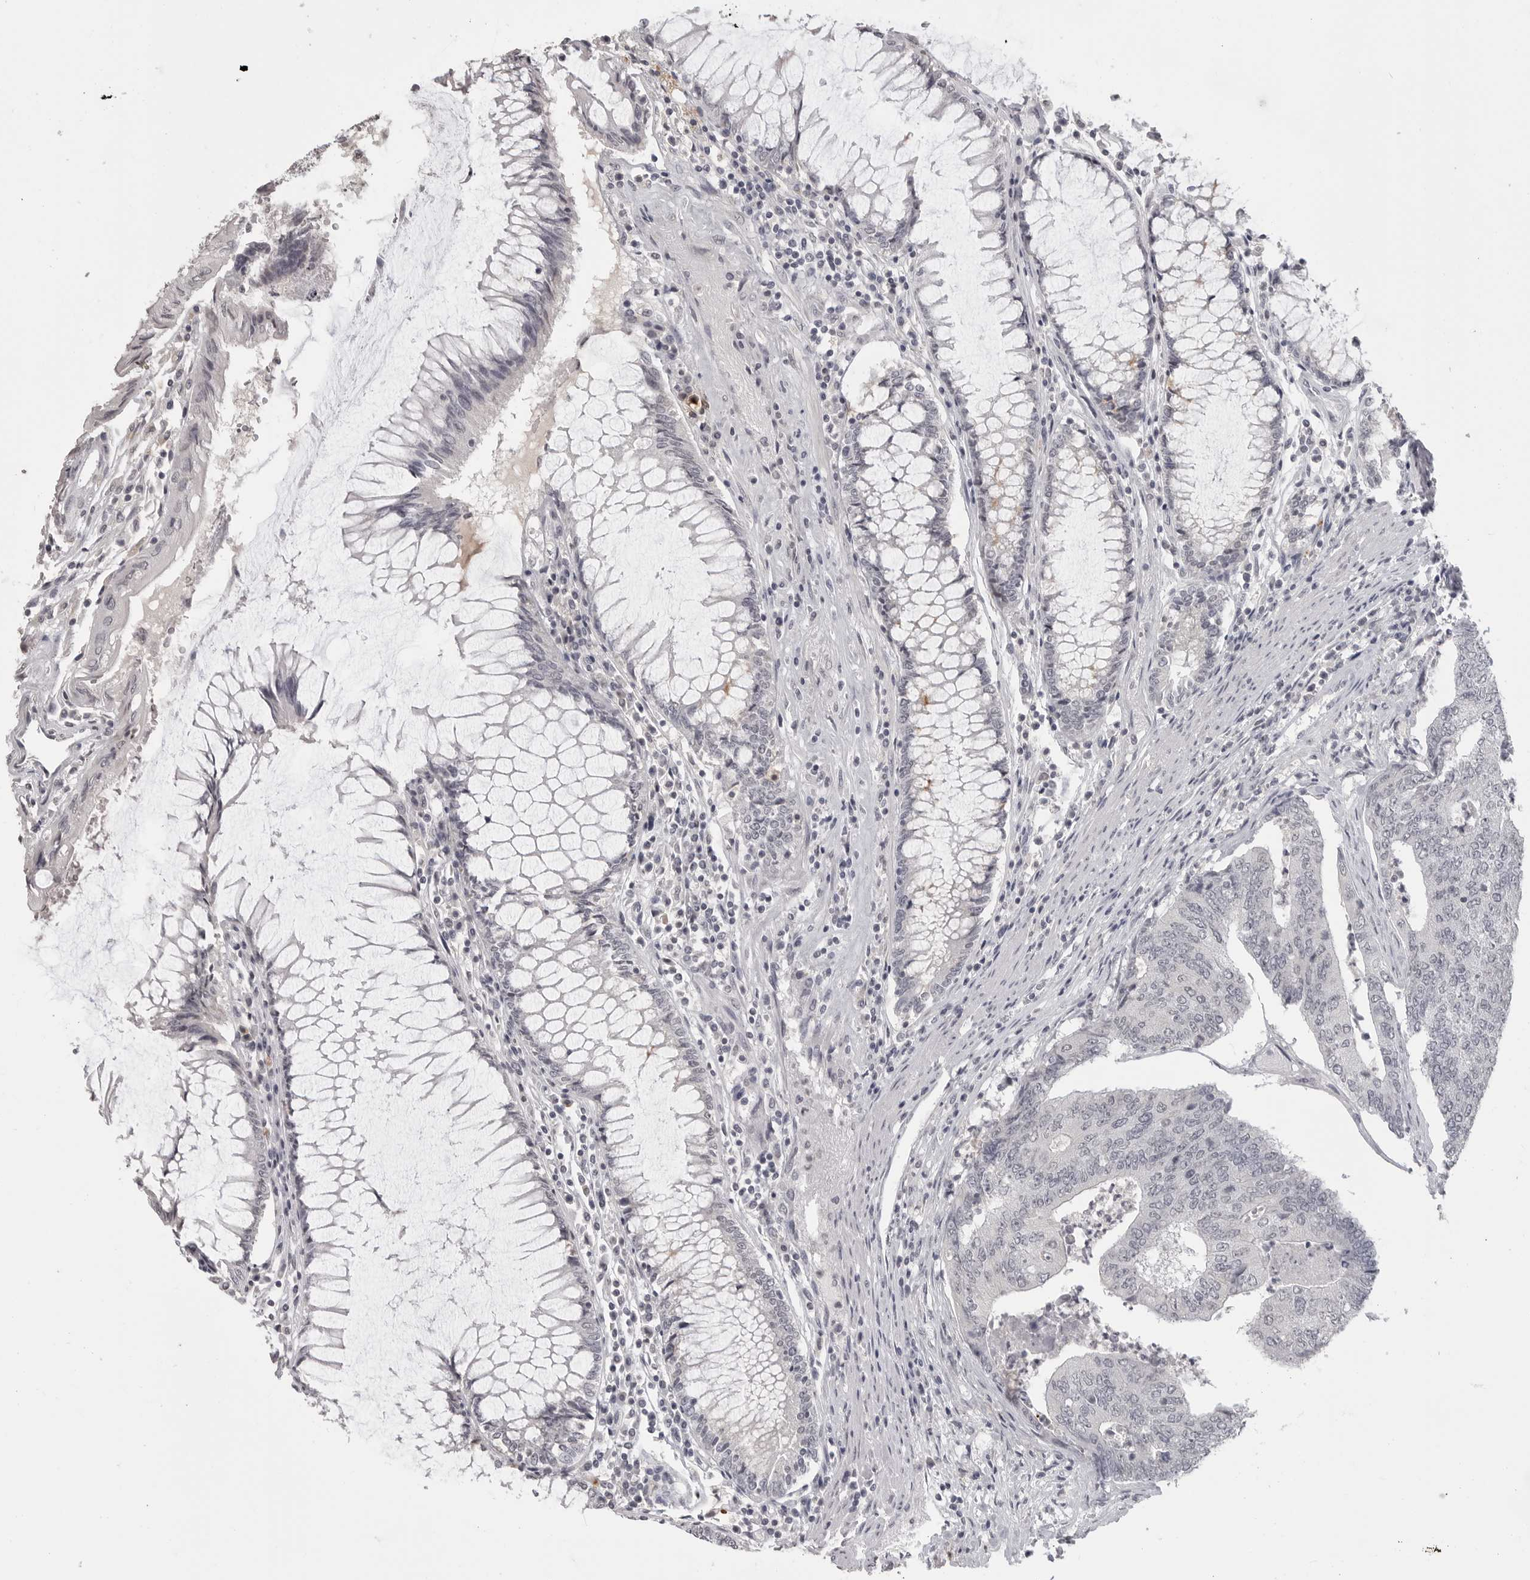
{"staining": {"intensity": "negative", "quantity": "none", "location": "none"}, "tissue": "colorectal cancer", "cell_type": "Tumor cells", "image_type": "cancer", "snomed": [{"axis": "morphology", "description": "Adenocarcinoma, NOS"}, {"axis": "topography", "description": "Colon"}], "caption": "Human colorectal cancer (adenocarcinoma) stained for a protein using immunohistochemistry (IHC) shows no staining in tumor cells.", "gene": "PRSS1", "patient": {"sex": "female", "age": 67}}